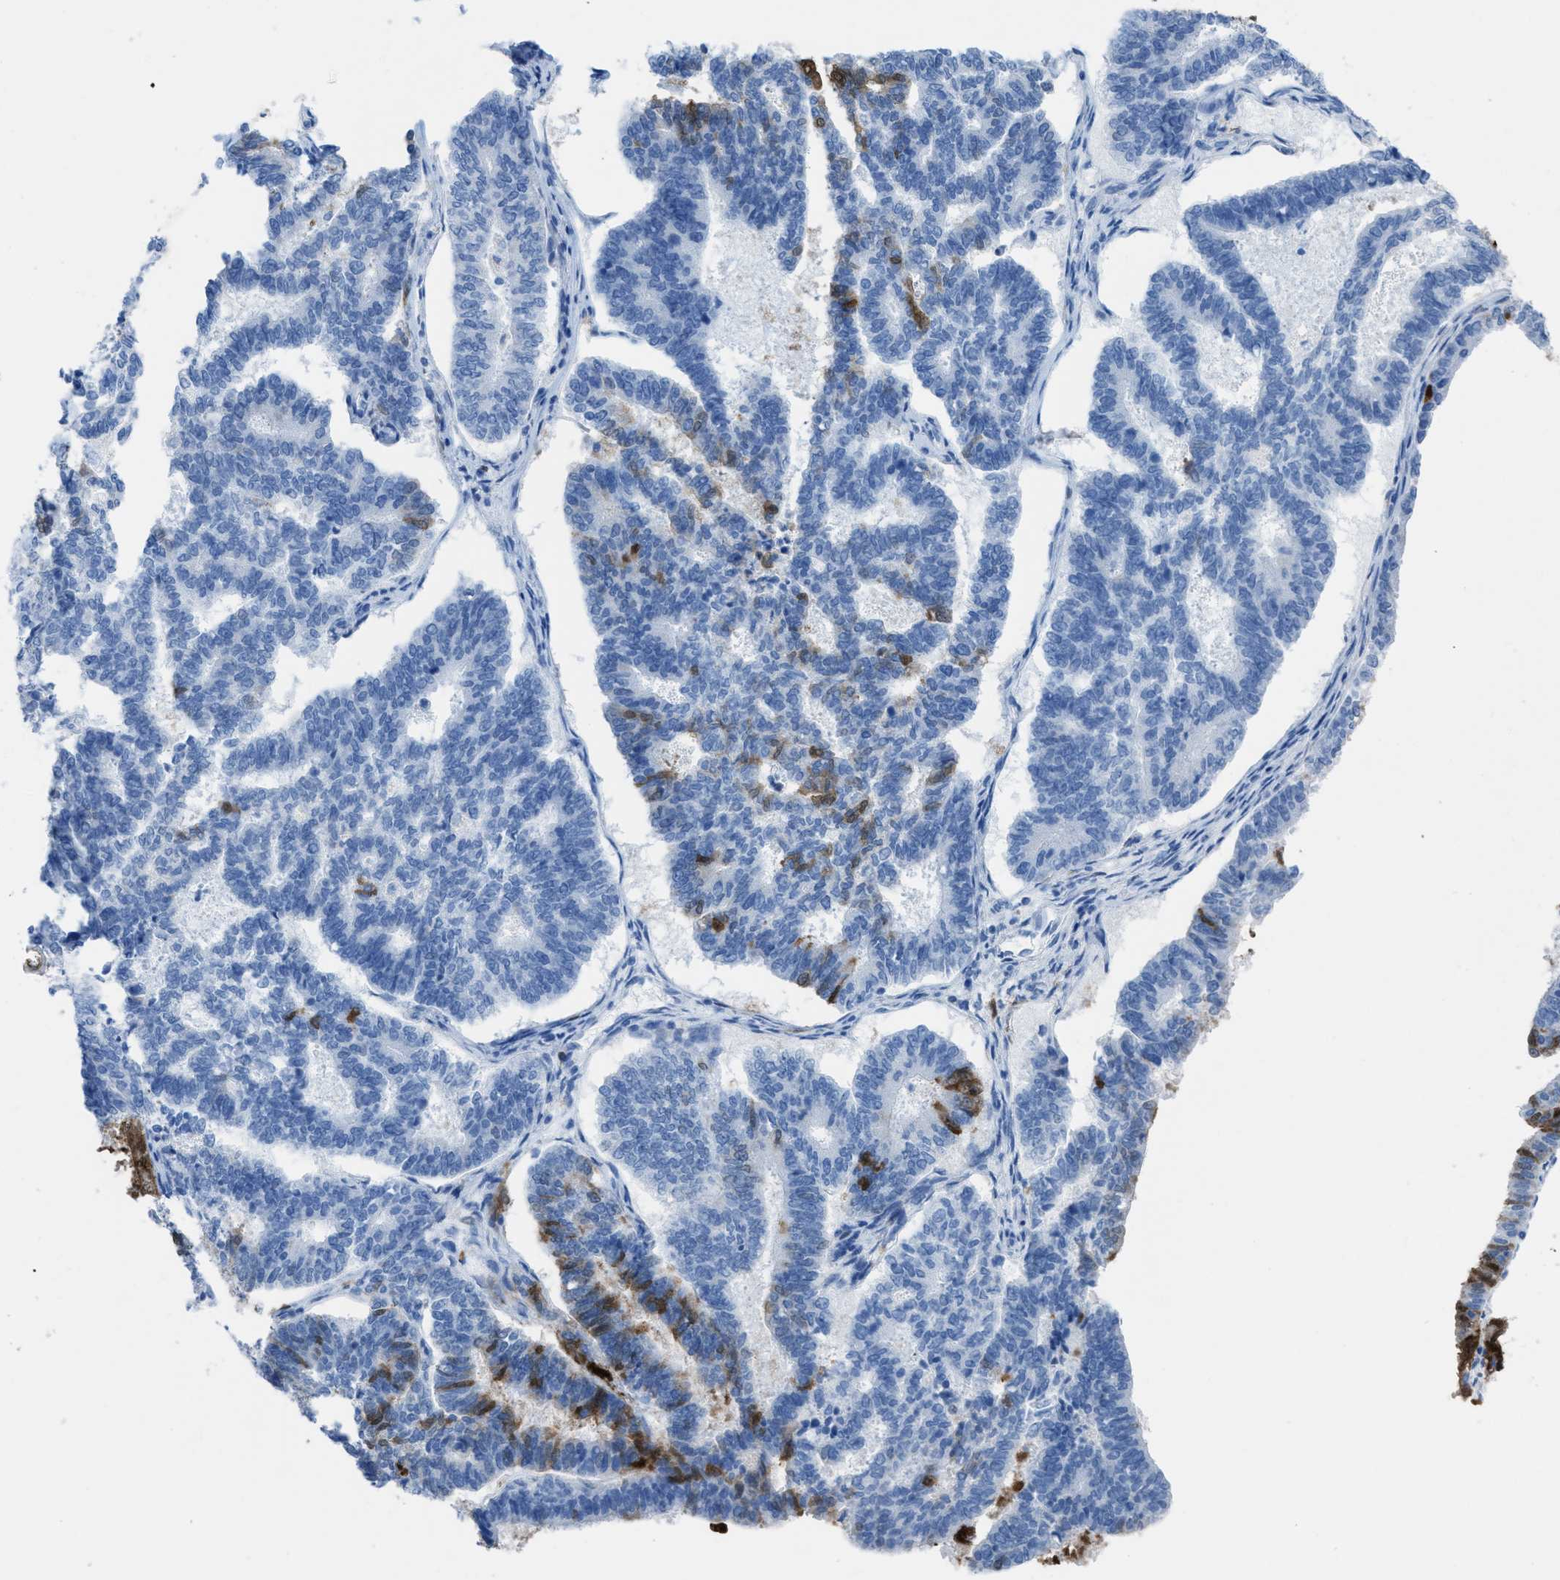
{"staining": {"intensity": "strong", "quantity": "25%-75%", "location": "cytoplasmic/membranous,nuclear"}, "tissue": "endometrial cancer", "cell_type": "Tumor cells", "image_type": "cancer", "snomed": [{"axis": "morphology", "description": "Adenocarcinoma, NOS"}, {"axis": "topography", "description": "Endometrium"}], "caption": "Endometrial cancer stained for a protein (brown) shows strong cytoplasmic/membranous and nuclear positive expression in approximately 25%-75% of tumor cells.", "gene": "CDKN2A", "patient": {"sex": "female", "age": 70}}